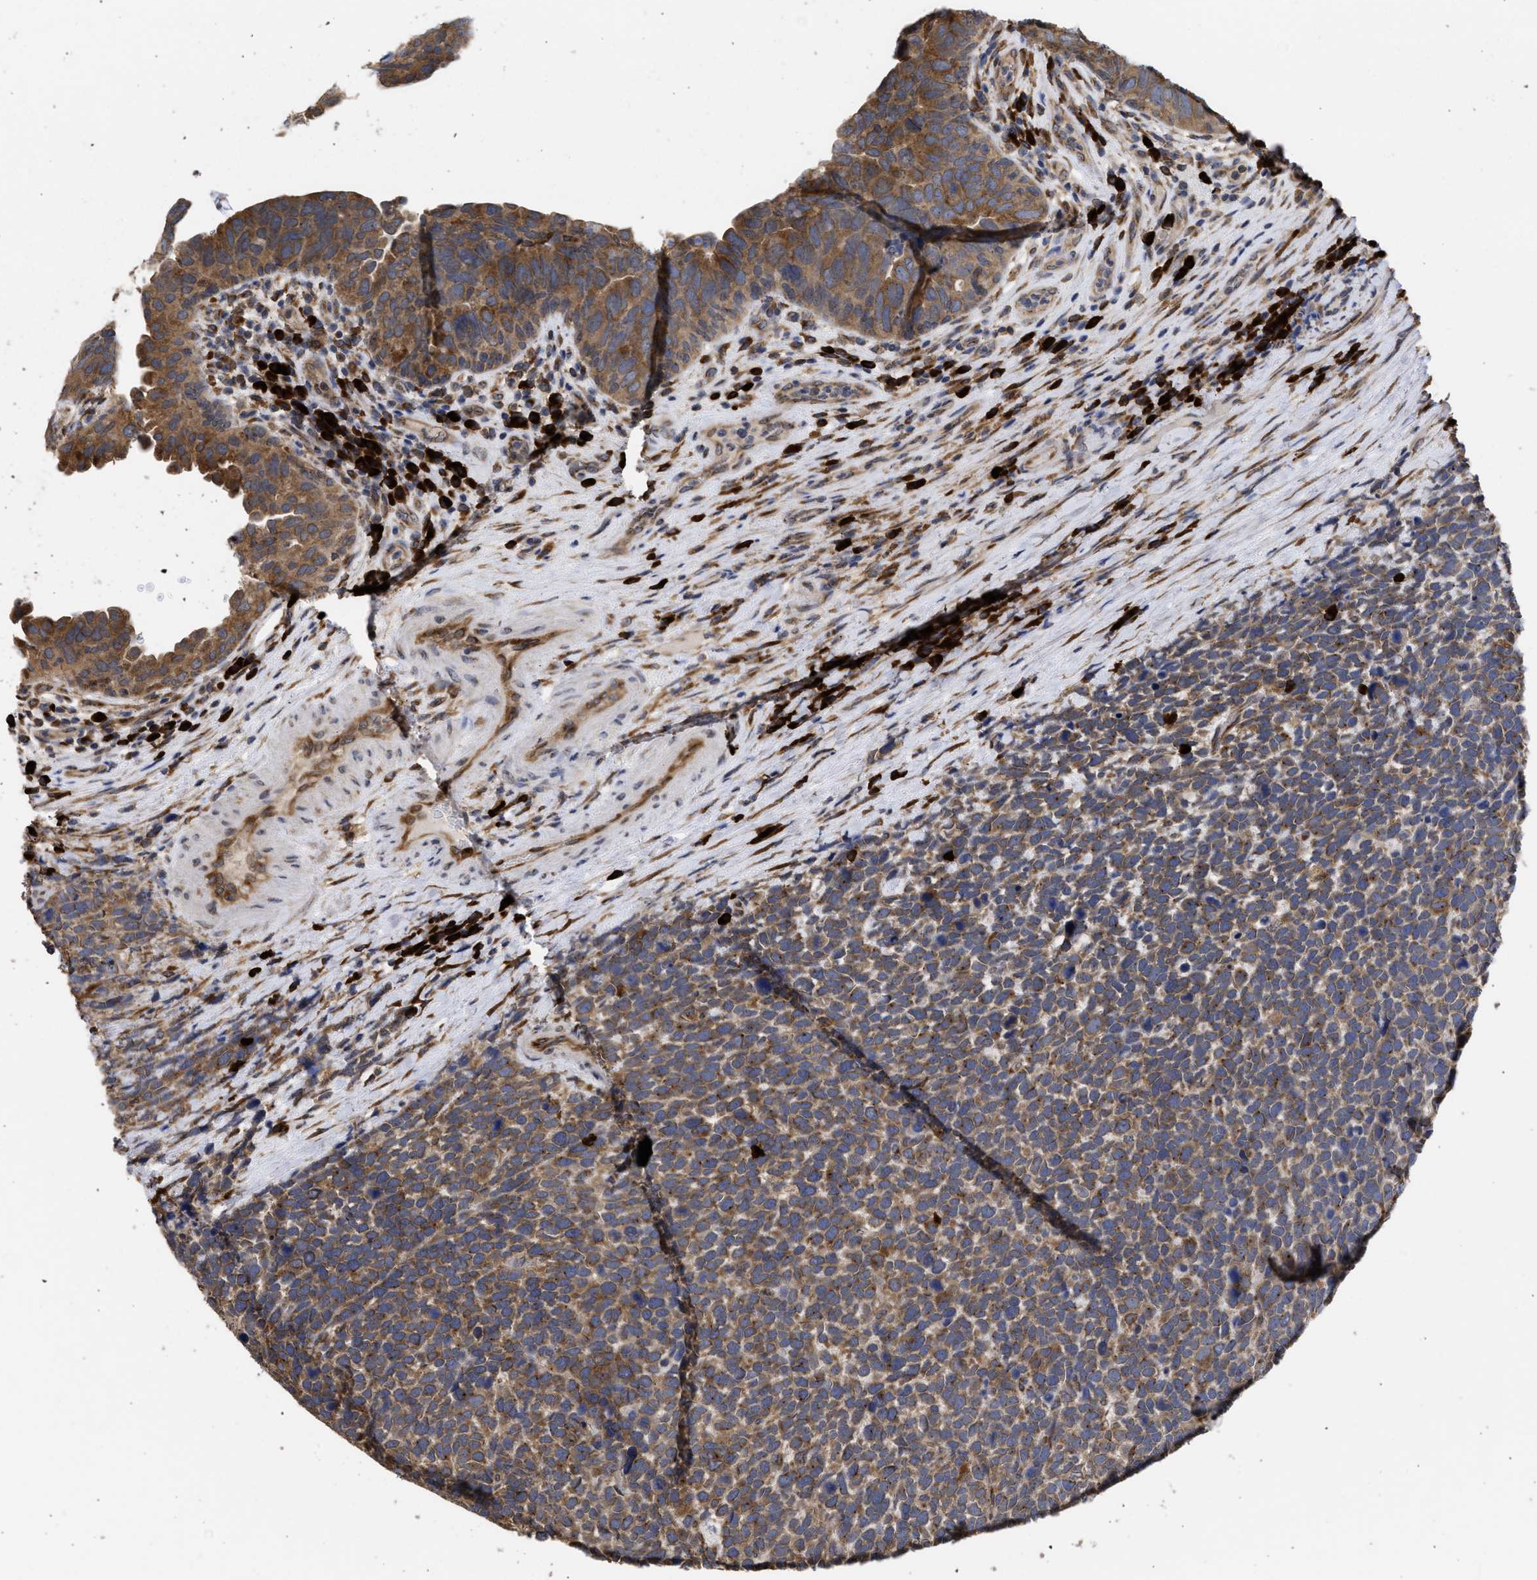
{"staining": {"intensity": "moderate", "quantity": ">75%", "location": "cytoplasmic/membranous"}, "tissue": "urothelial cancer", "cell_type": "Tumor cells", "image_type": "cancer", "snomed": [{"axis": "morphology", "description": "Urothelial carcinoma, High grade"}, {"axis": "topography", "description": "Urinary bladder"}], "caption": "A medium amount of moderate cytoplasmic/membranous positivity is present in about >75% of tumor cells in urothelial cancer tissue.", "gene": "DNAJC1", "patient": {"sex": "female", "age": 82}}